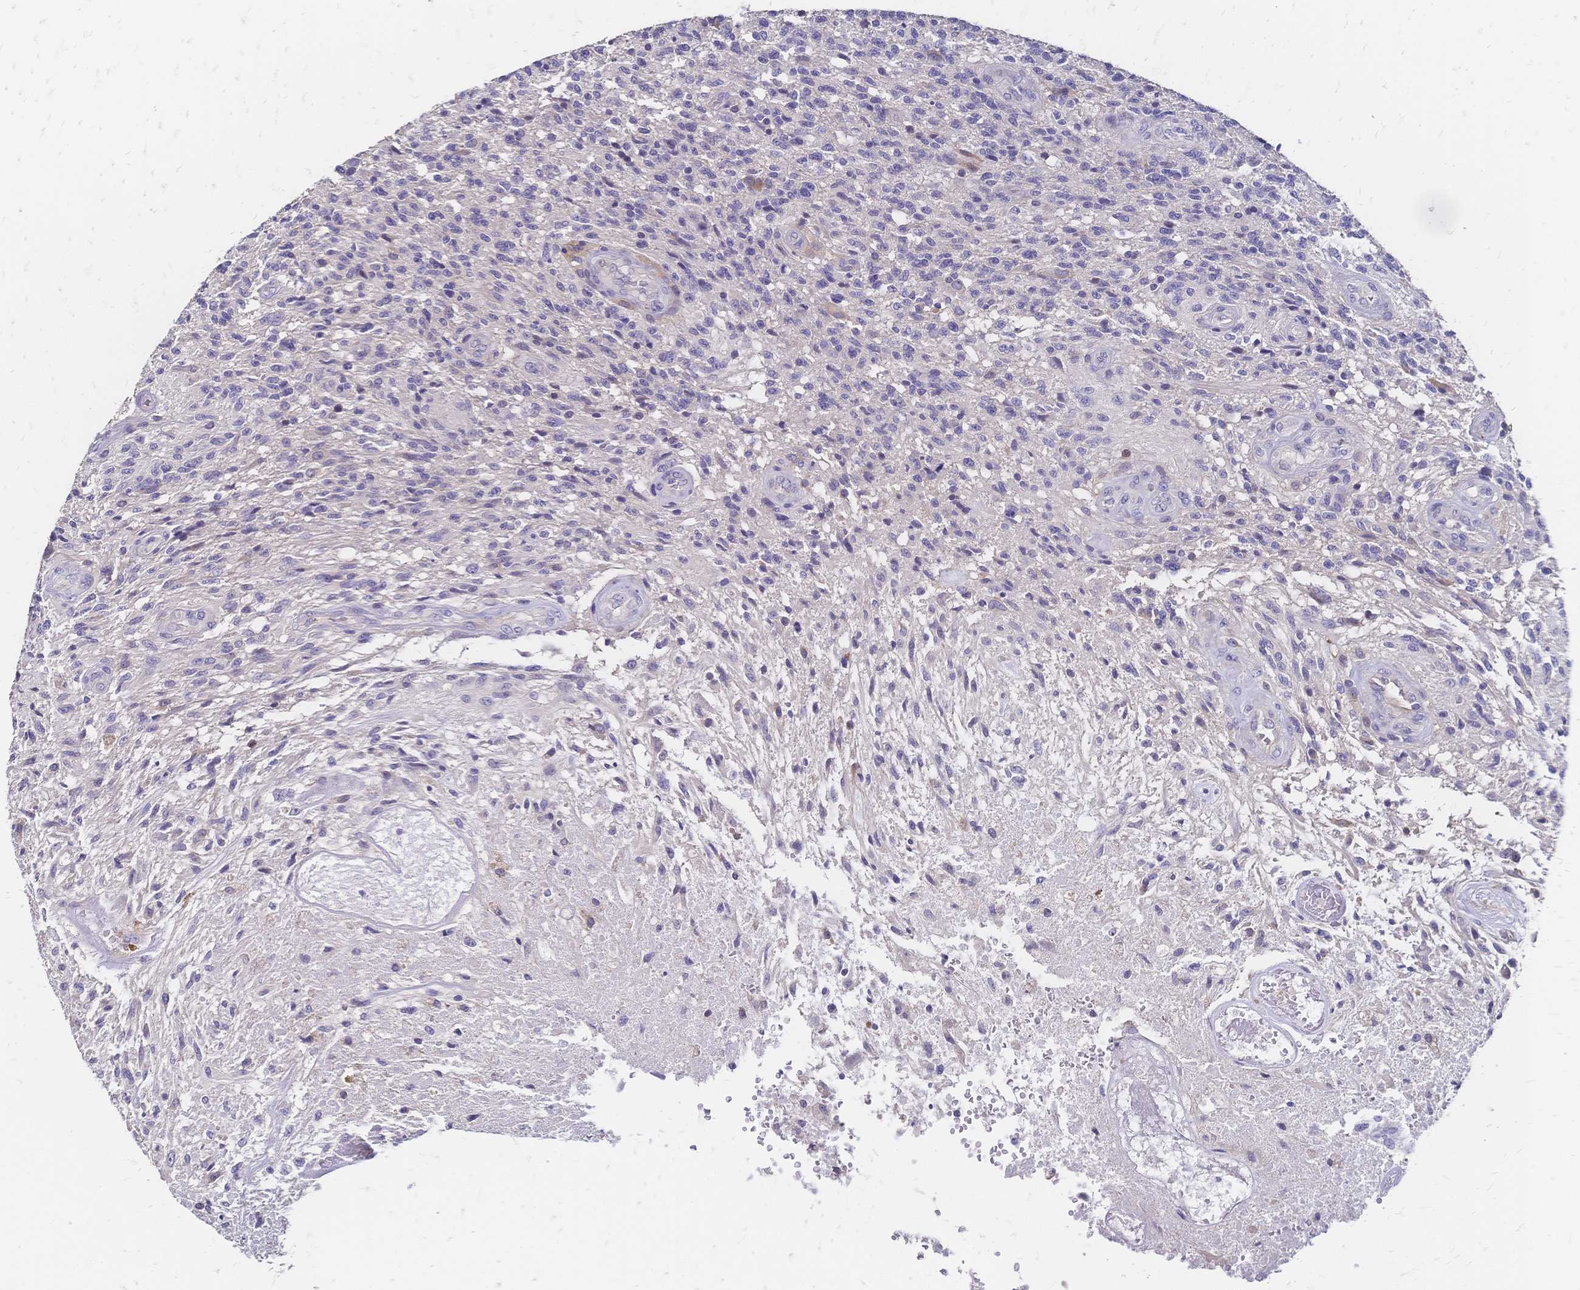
{"staining": {"intensity": "negative", "quantity": "none", "location": "none"}, "tissue": "glioma", "cell_type": "Tumor cells", "image_type": "cancer", "snomed": [{"axis": "morphology", "description": "Glioma, malignant, High grade"}, {"axis": "topography", "description": "Brain"}], "caption": "Tumor cells show no significant protein positivity in glioma.", "gene": "DTNB", "patient": {"sex": "male", "age": 56}}